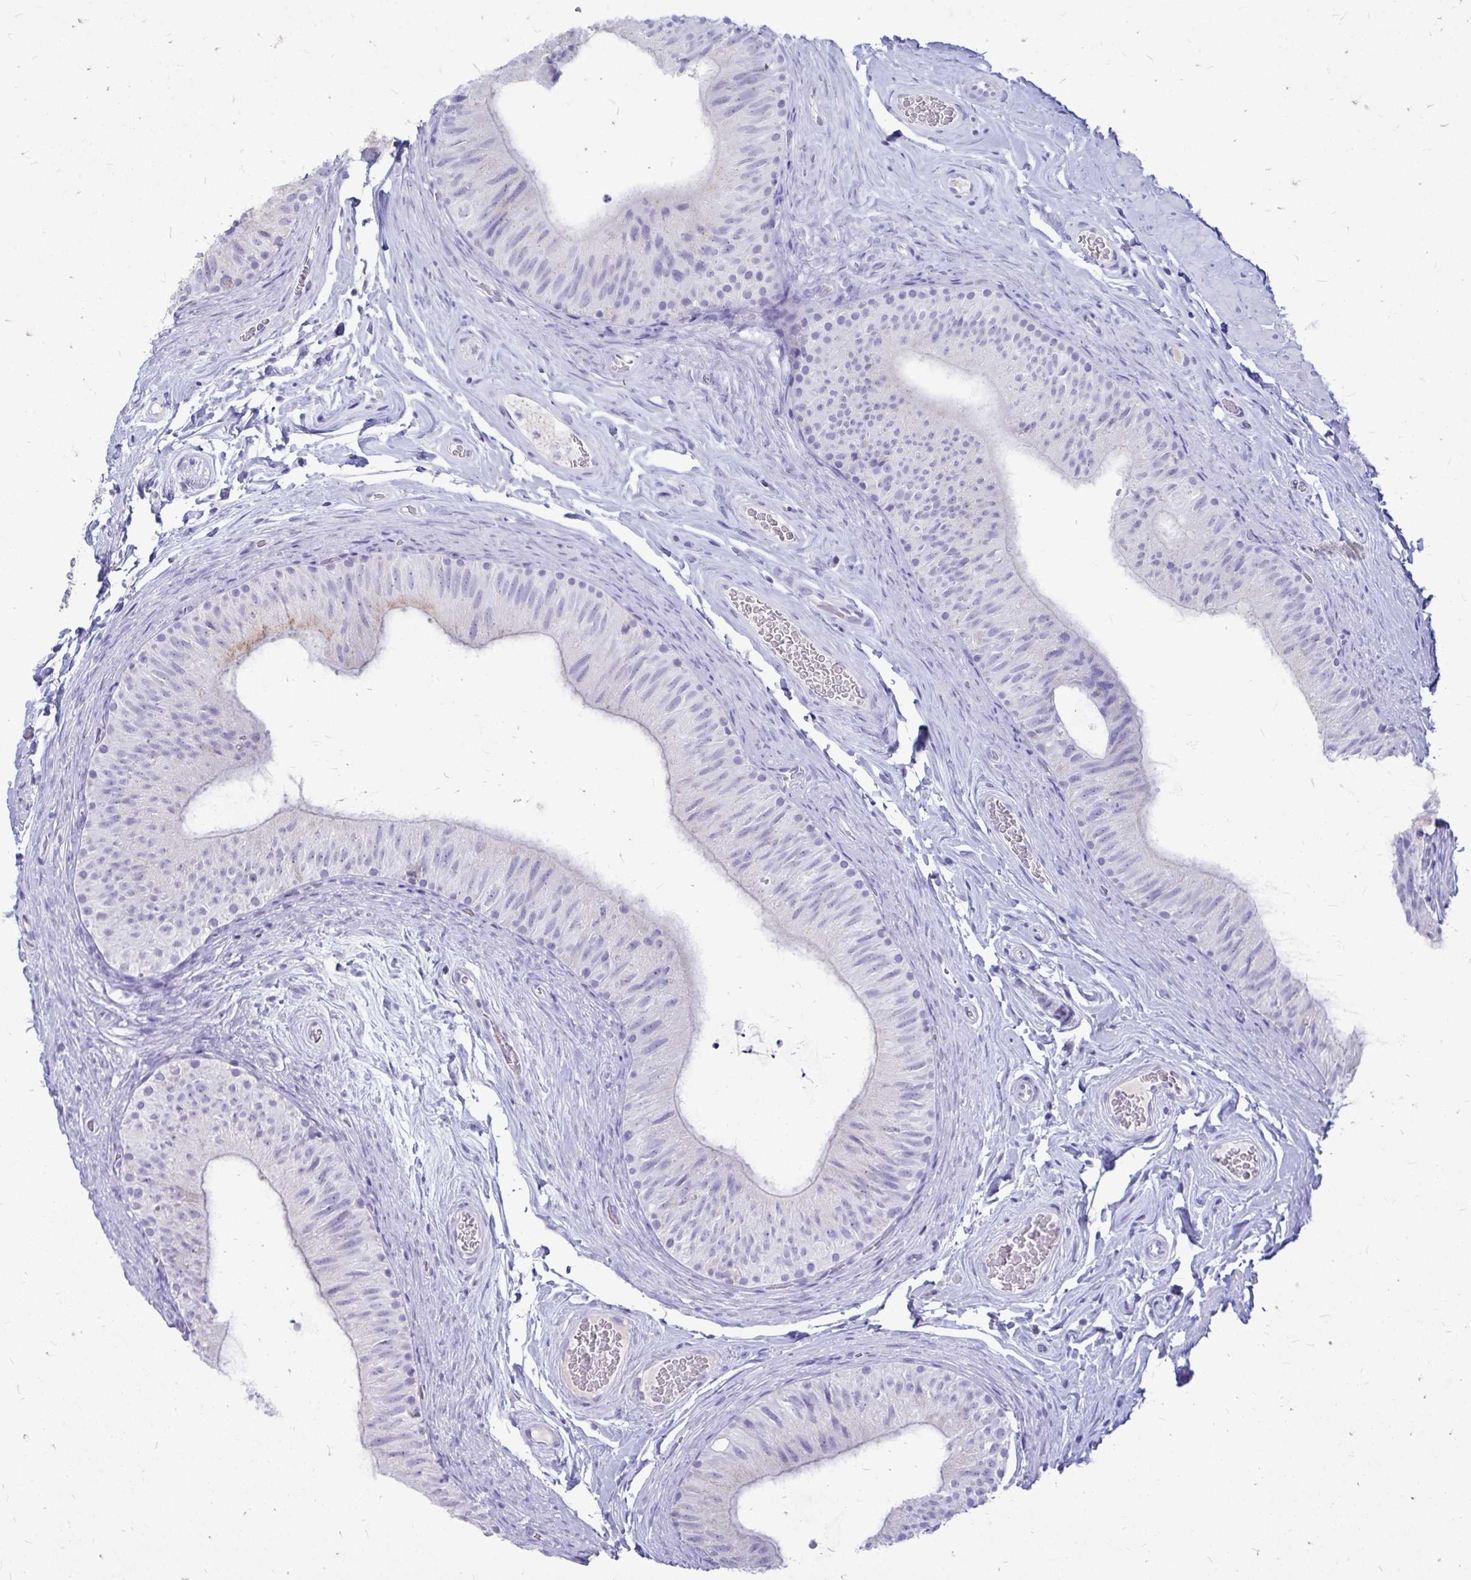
{"staining": {"intensity": "negative", "quantity": "none", "location": "none"}, "tissue": "epididymis", "cell_type": "Glandular cells", "image_type": "normal", "snomed": [{"axis": "morphology", "description": "Normal tissue, NOS"}, {"axis": "topography", "description": "Epididymis, spermatic cord, NOS"}, {"axis": "topography", "description": "Epididymis"}], "caption": "A high-resolution image shows immunohistochemistry (IHC) staining of unremarkable epididymis, which shows no significant staining in glandular cells.", "gene": "NANOGNB", "patient": {"sex": "male", "age": 31}}